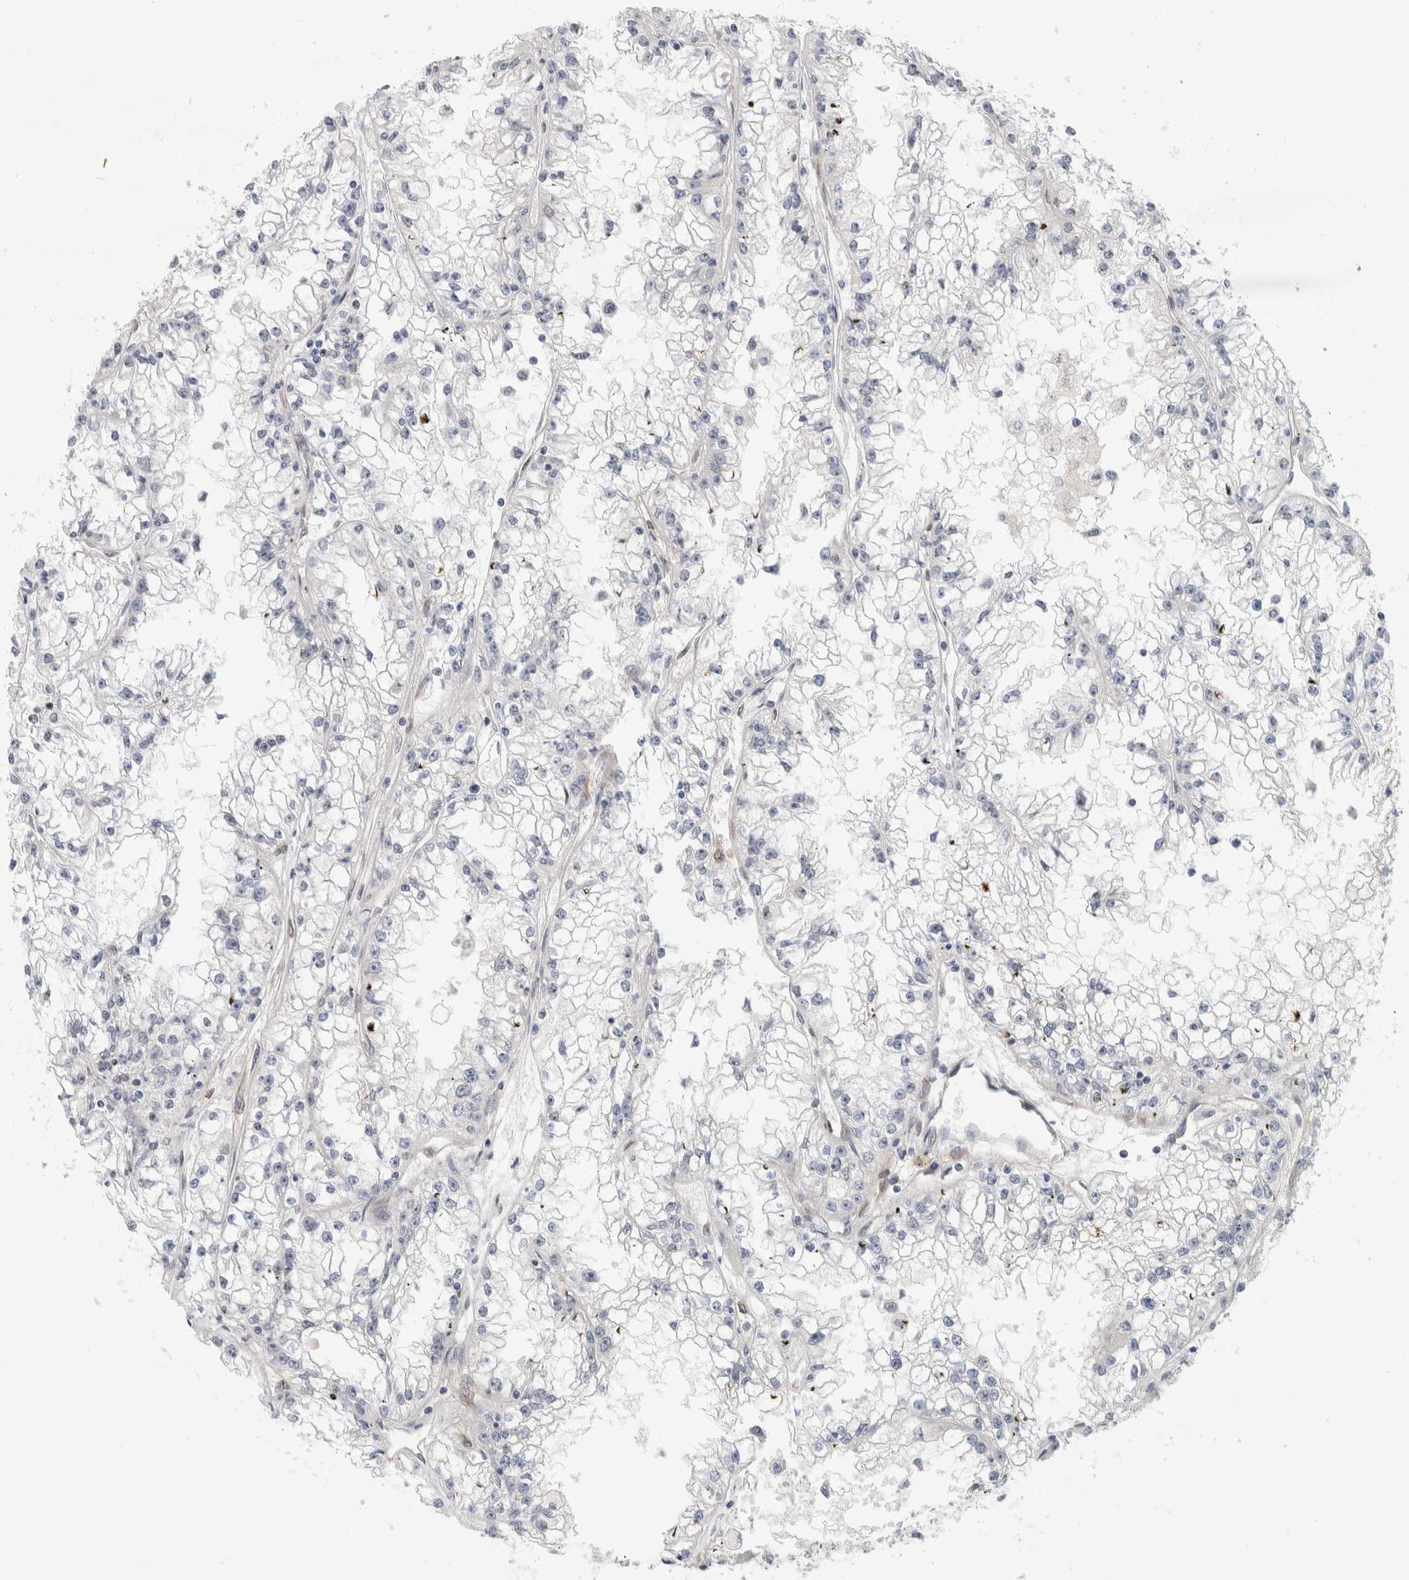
{"staining": {"intensity": "negative", "quantity": "none", "location": "none"}, "tissue": "renal cancer", "cell_type": "Tumor cells", "image_type": "cancer", "snomed": [{"axis": "morphology", "description": "Adenocarcinoma, NOS"}, {"axis": "topography", "description": "Kidney"}], "caption": "The micrograph reveals no staining of tumor cells in renal cancer.", "gene": "EIF4G3", "patient": {"sex": "male", "age": 56}}